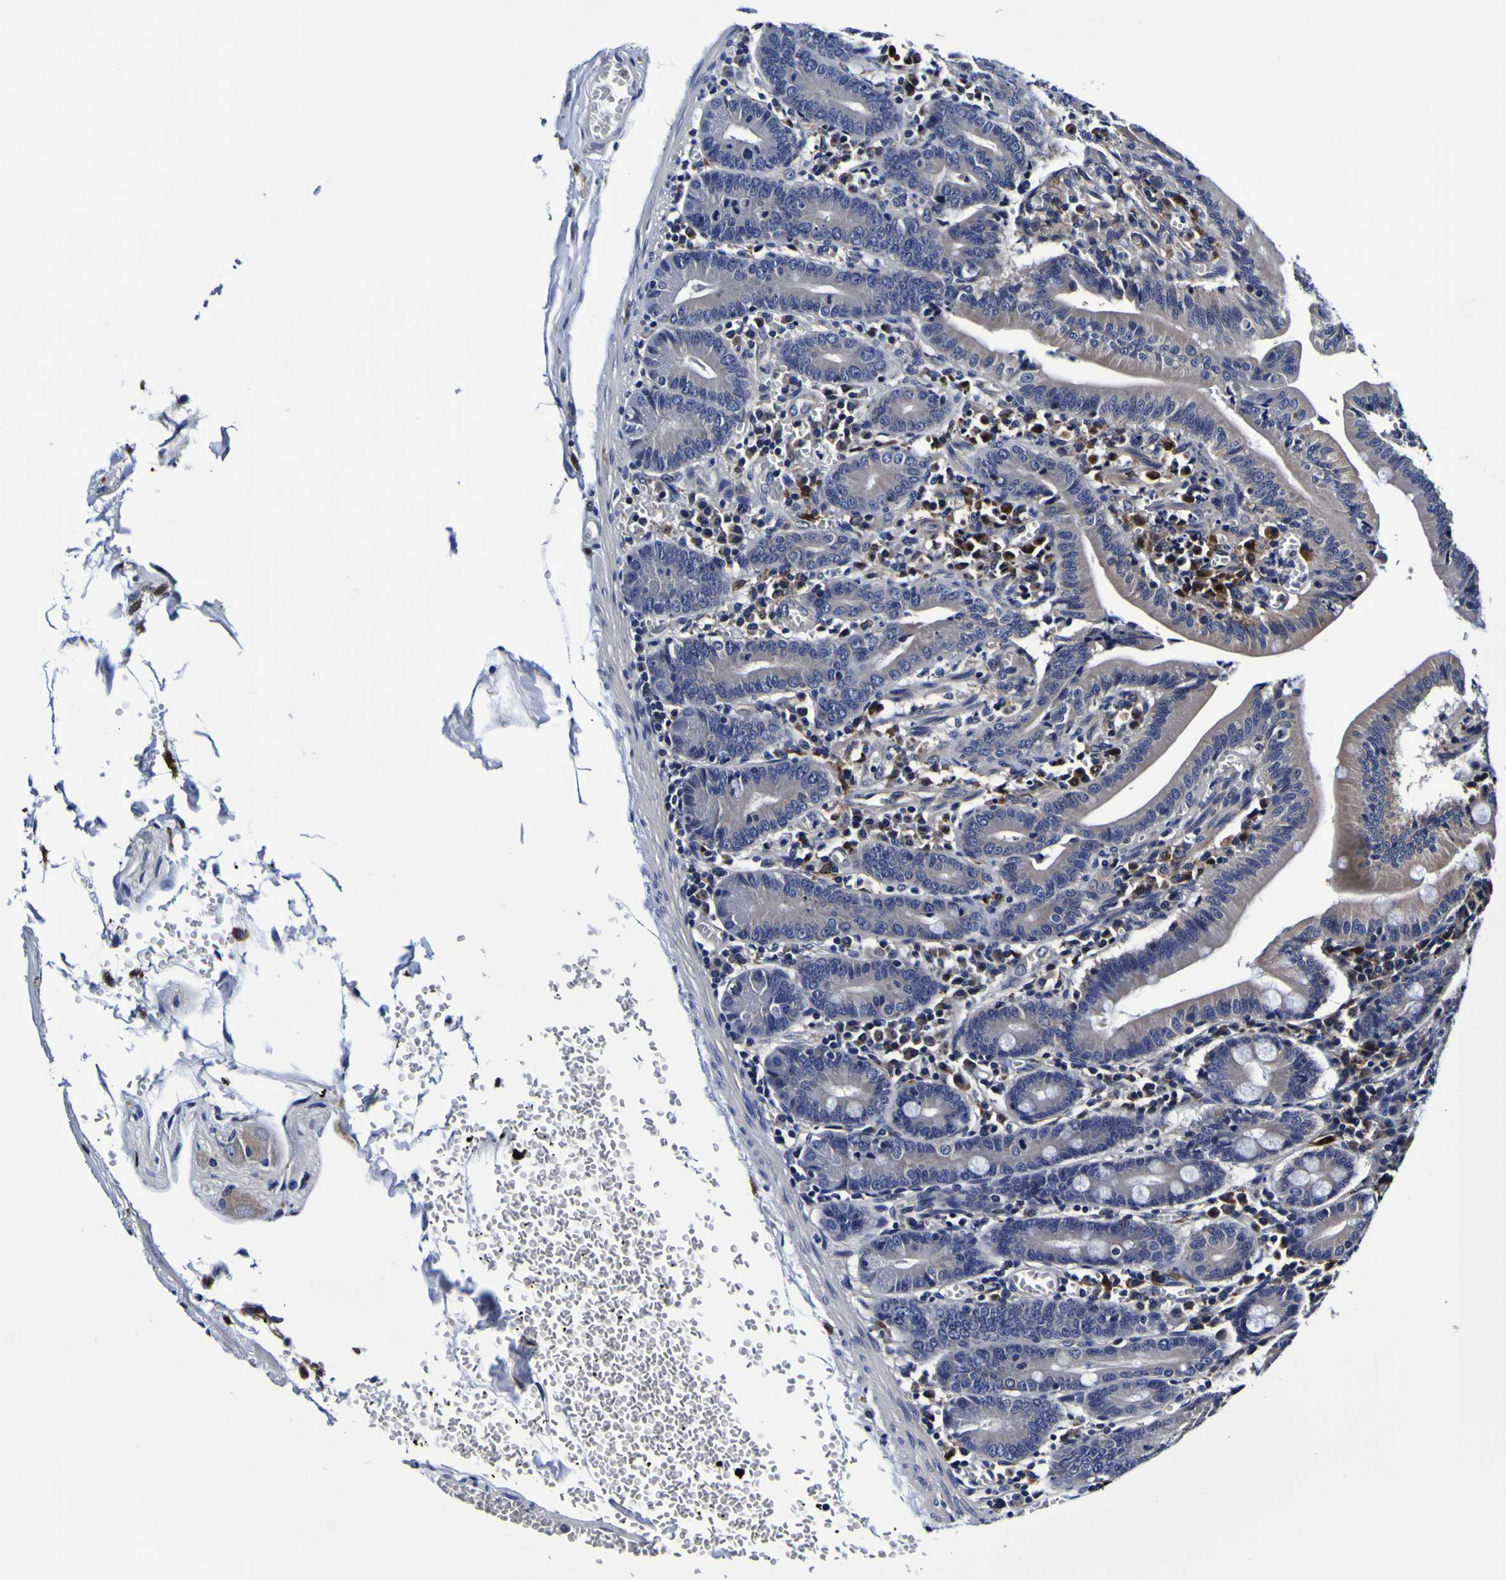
{"staining": {"intensity": "negative", "quantity": "none", "location": "none"}, "tissue": "small intestine", "cell_type": "Glandular cells", "image_type": "normal", "snomed": [{"axis": "morphology", "description": "Normal tissue, NOS"}, {"axis": "topography", "description": "Small intestine"}], "caption": "Image shows no significant protein positivity in glandular cells of unremarkable small intestine. Brightfield microscopy of IHC stained with DAB (brown) and hematoxylin (blue), captured at high magnification.", "gene": "GPX1", "patient": {"sex": "male", "age": 71}}